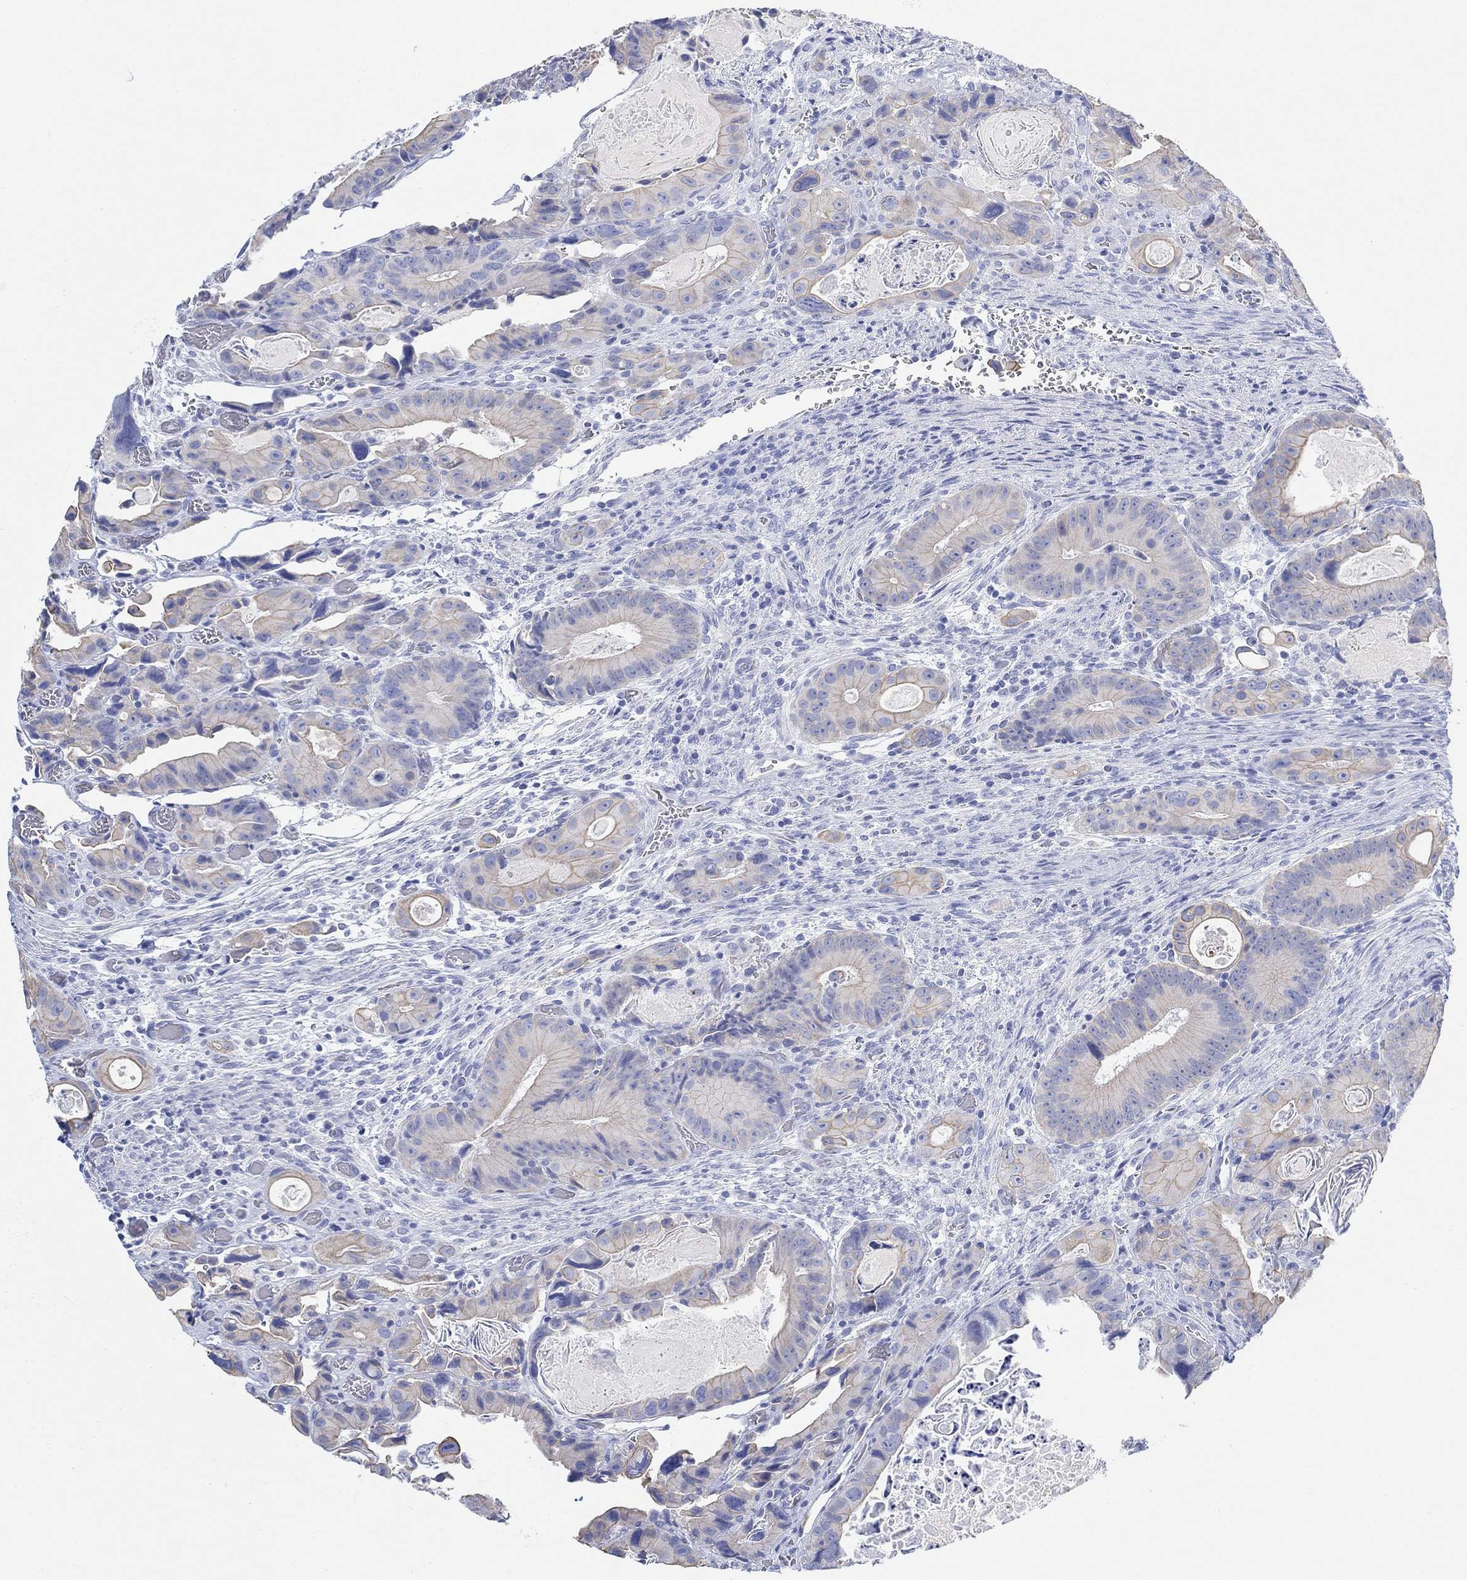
{"staining": {"intensity": "weak", "quantity": "25%-75%", "location": "cytoplasmic/membranous"}, "tissue": "colorectal cancer", "cell_type": "Tumor cells", "image_type": "cancer", "snomed": [{"axis": "morphology", "description": "Adenocarcinoma, NOS"}, {"axis": "topography", "description": "Rectum"}], "caption": "Protein analysis of colorectal cancer tissue shows weak cytoplasmic/membranous positivity in about 25%-75% of tumor cells.", "gene": "AK8", "patient": {"sex": "male", "age": 64}}